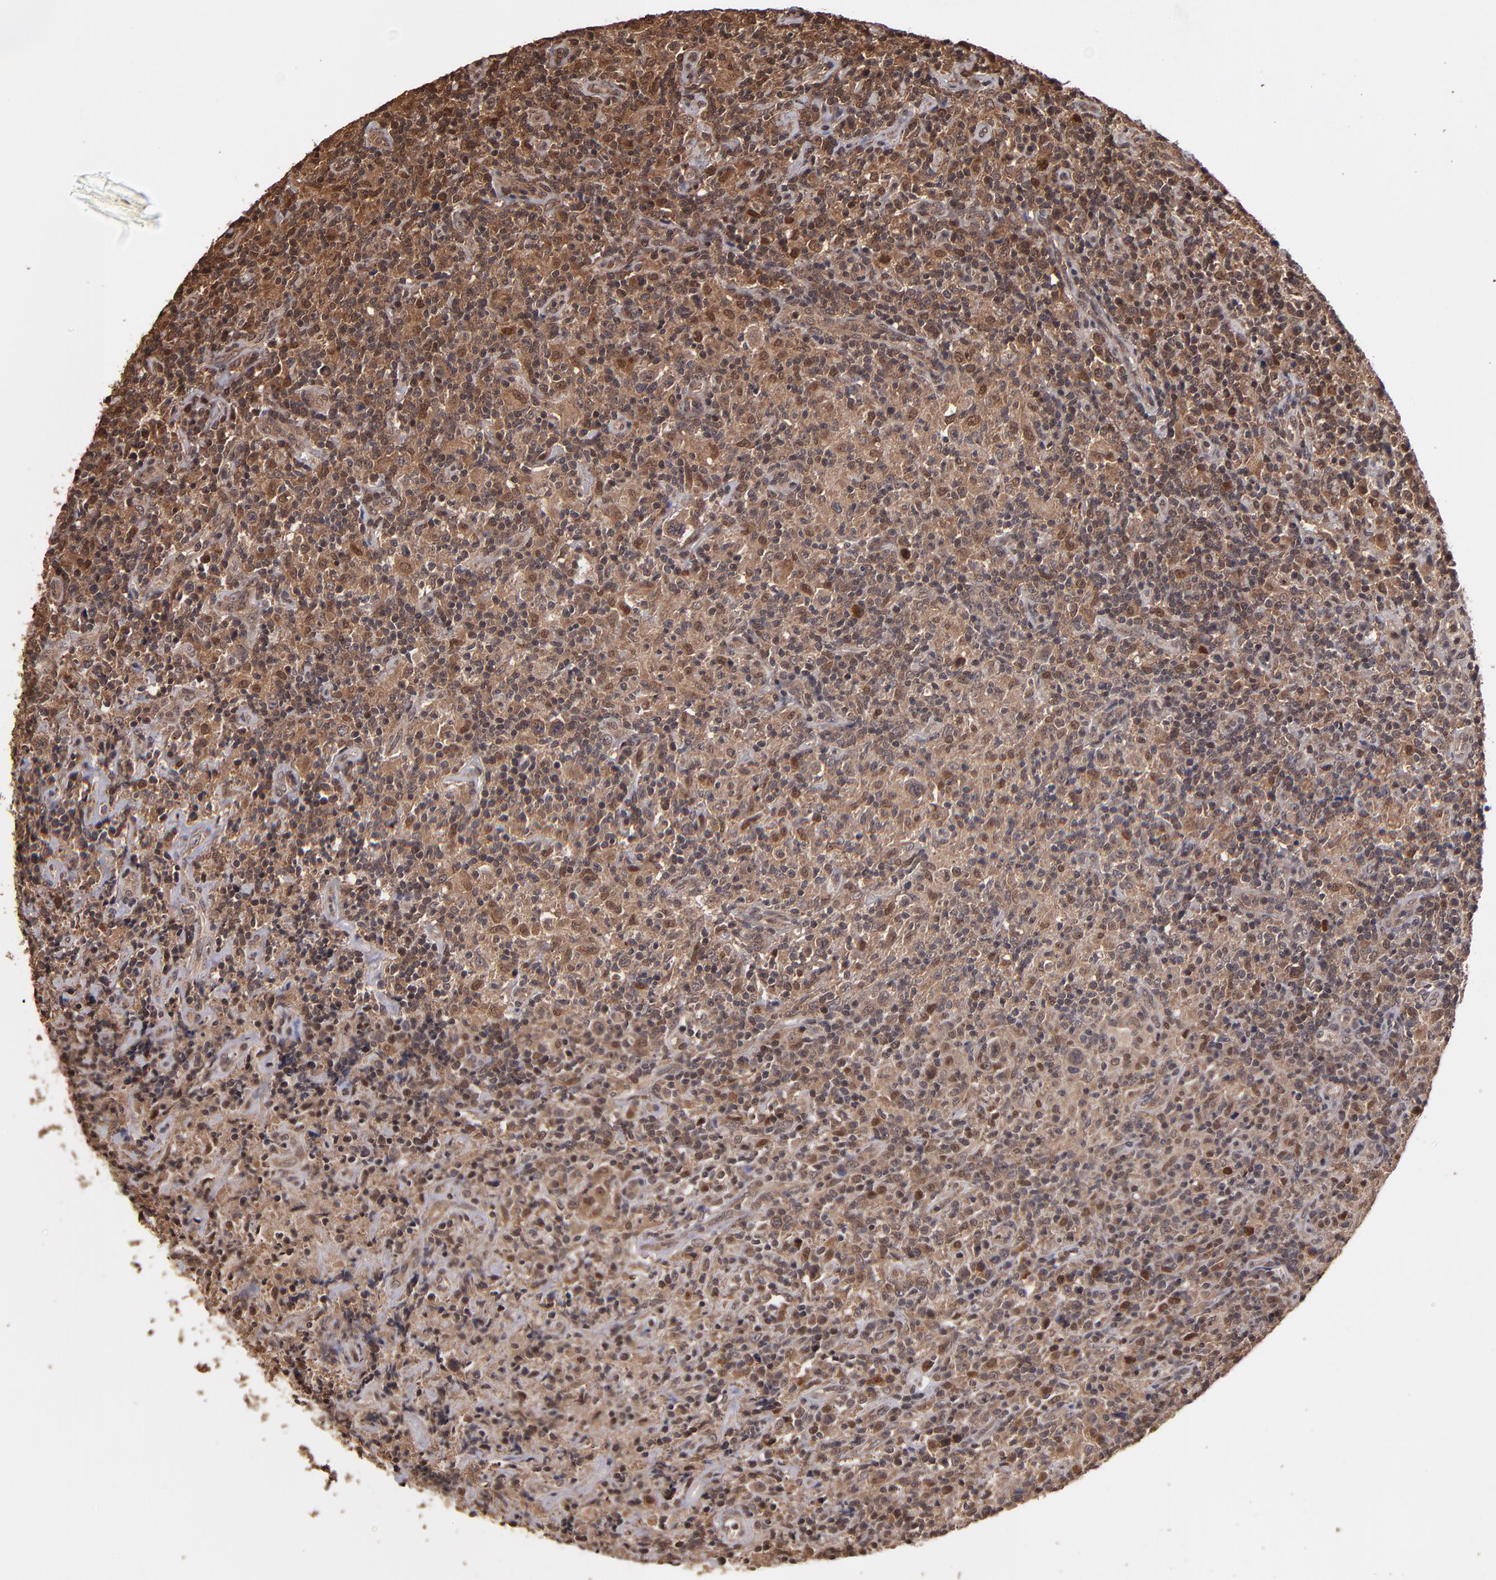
{"staining": {"intensity": "moderate", "quantity": ">75%", "location": "cytoplasmic/membranous"}, "tissue": "lymphoma", "cell_type": "Tumor cells", "image_type": "cancer", "snomed": [{"axis": "morphology", "description": "Hodgkin's disease, NOS"}, {"axis": "topography", "description": "Lymph node"}], "caption": "Approximately >75% of tumor cells in Hodgkin's disease exhibit moderate cytoplasmic/membranous protein positivity as visualized by brown immunohistochemical staining.", "gene": "NFE2L2", "patient": {"sex": "male", "age": 65}}